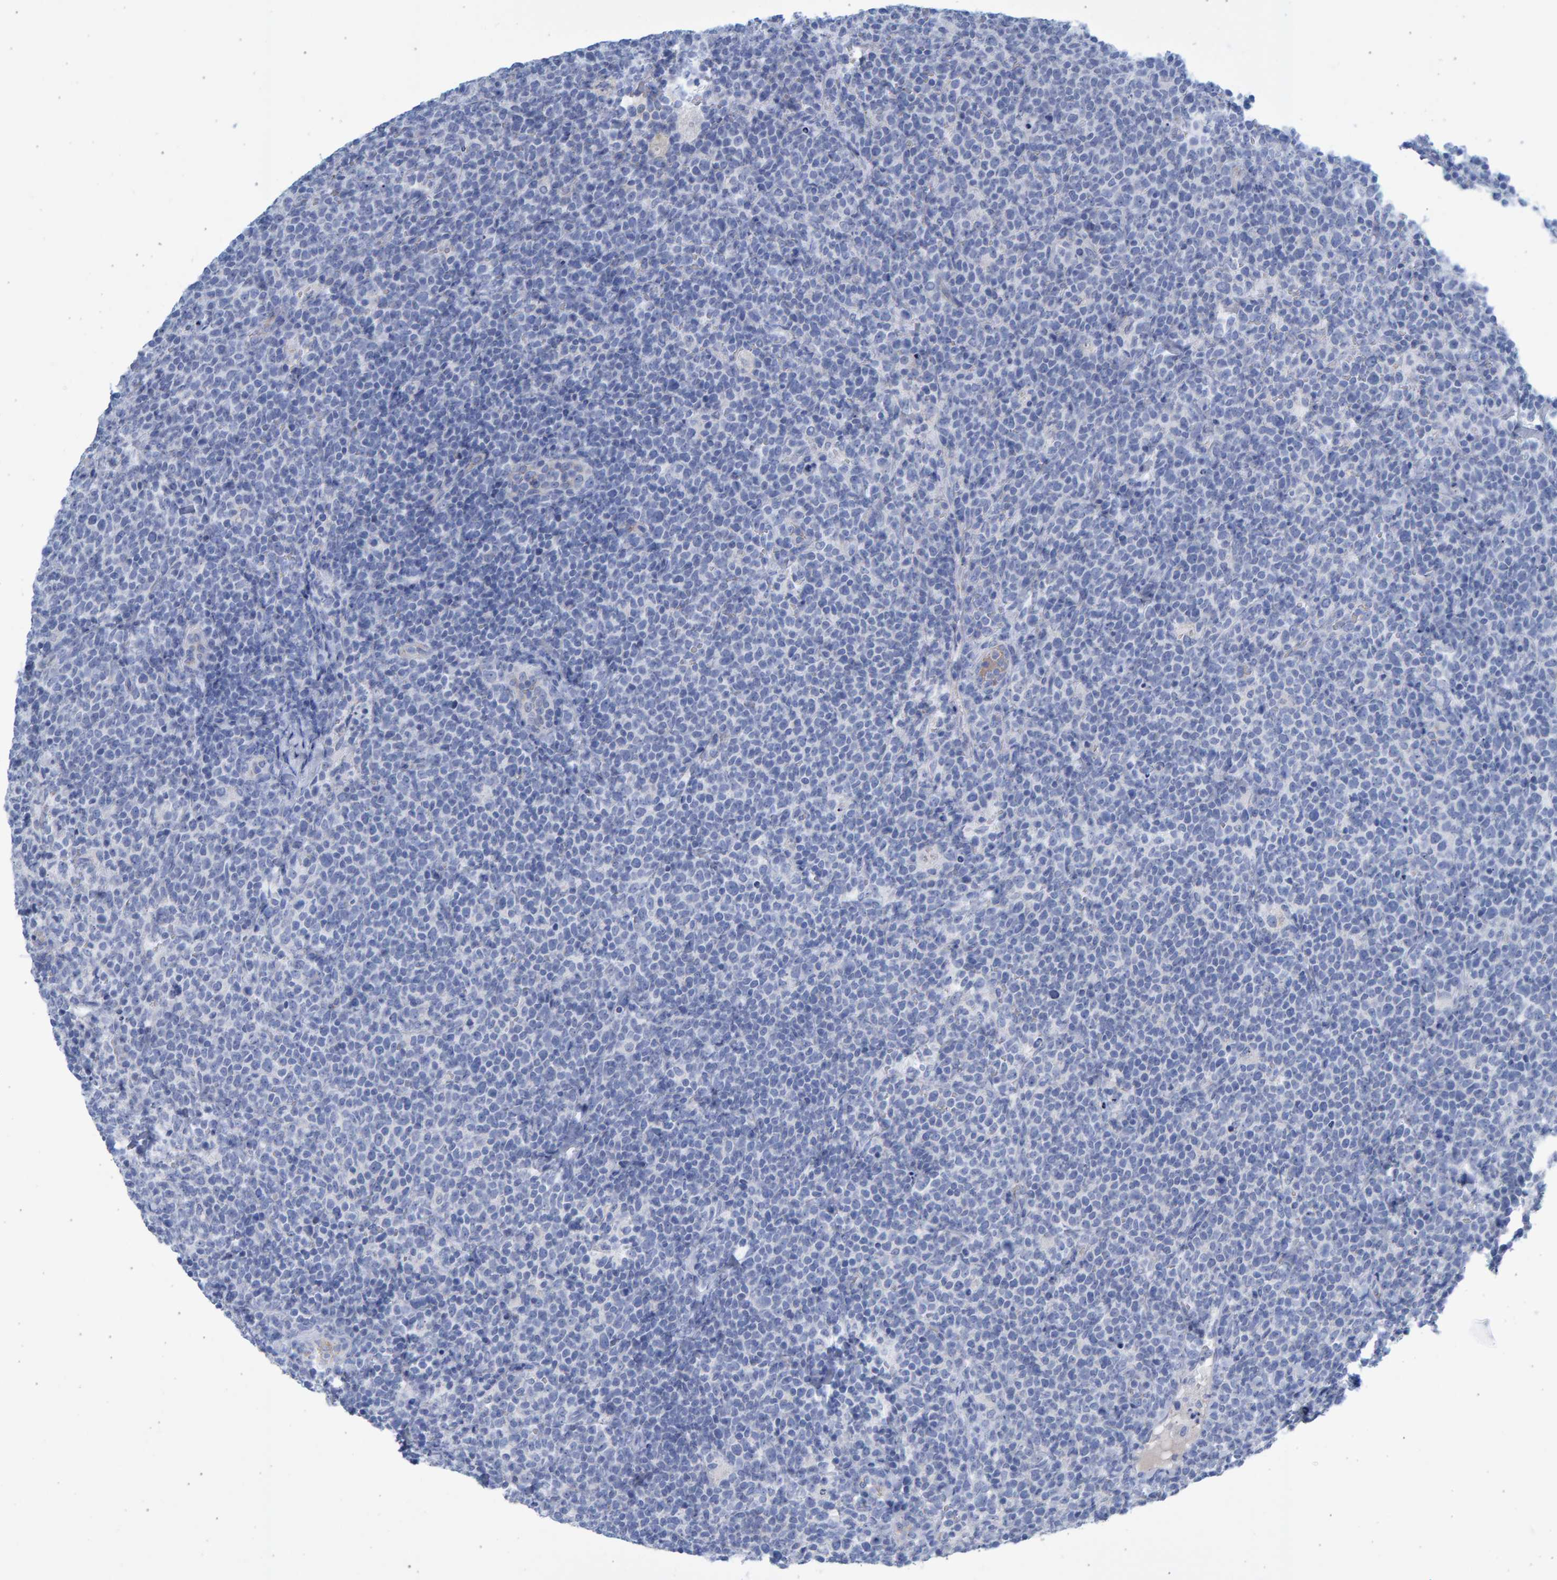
{"staining": {"intensity": "negative", "quantity": "none", "location": "none"}, "tissue": "lymphoma", "cell_type": "Tumor cells", "image_type": "cancer", "snomed": [{"axis": "morphology", "description": "Malignant lymphoma, non-Hodgkin's type, High grade"}, {"axis": "topography", "description": "Lymph node"}], "caption": "This histopathology image is of high-grade malignant lymphoma, non-Hodgkin's type stained with IHC to label a protein in brown with the nuclei are counter-stained blue. There is no positivity in tumor cells. Brightfield microscopy of immunohistochemistry stained with DAB (brown) and hematoxylin (blue), captured at high magnification.", "gene": "SLC34A3", "patient": {"sex": "male", "age": 61}}